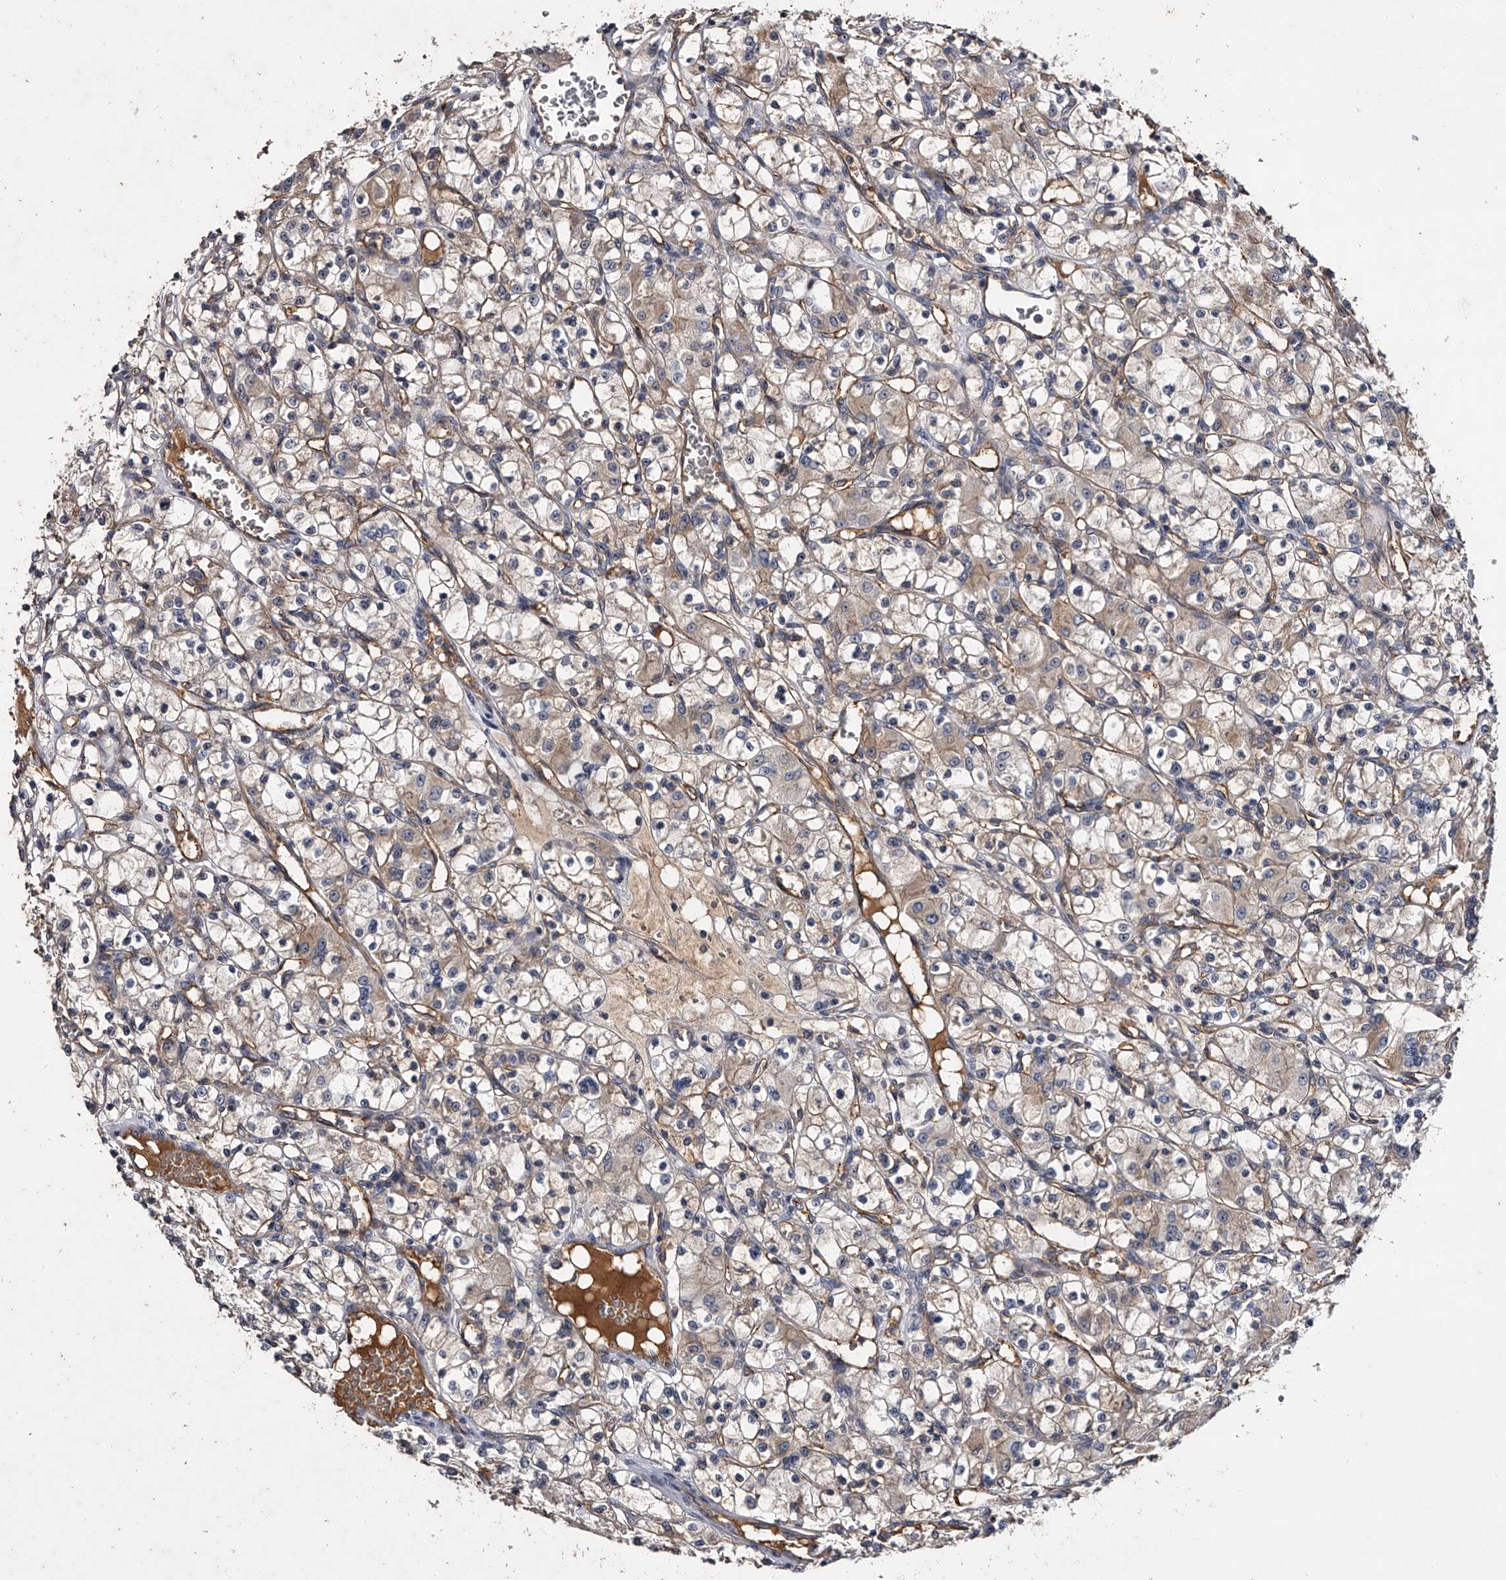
{"staining": {"intensity": "weak", "quantity": "25%-75%", "location": "cytoplasmic/membranous"}, "tissue": "renal cancer", "cell_type": "Tumor cells", "image_type": "cancer", "snomed": [{"axis": "morphology", "description": "Adenocarcinoma, NOS"}, {"axis": "topography", "description": "Kidney"}], "caption": "Weak cytoplasmic/membranous protein expression is present in about 25%-75% of tumor cells in renal adenocarcinoma. (DAB (3,3'-diaminobenzidine) = brown stain, brightfield microscopy at high magnification).", "gene": "MDN1", "patient": {"sex": "female", "age": 59}}